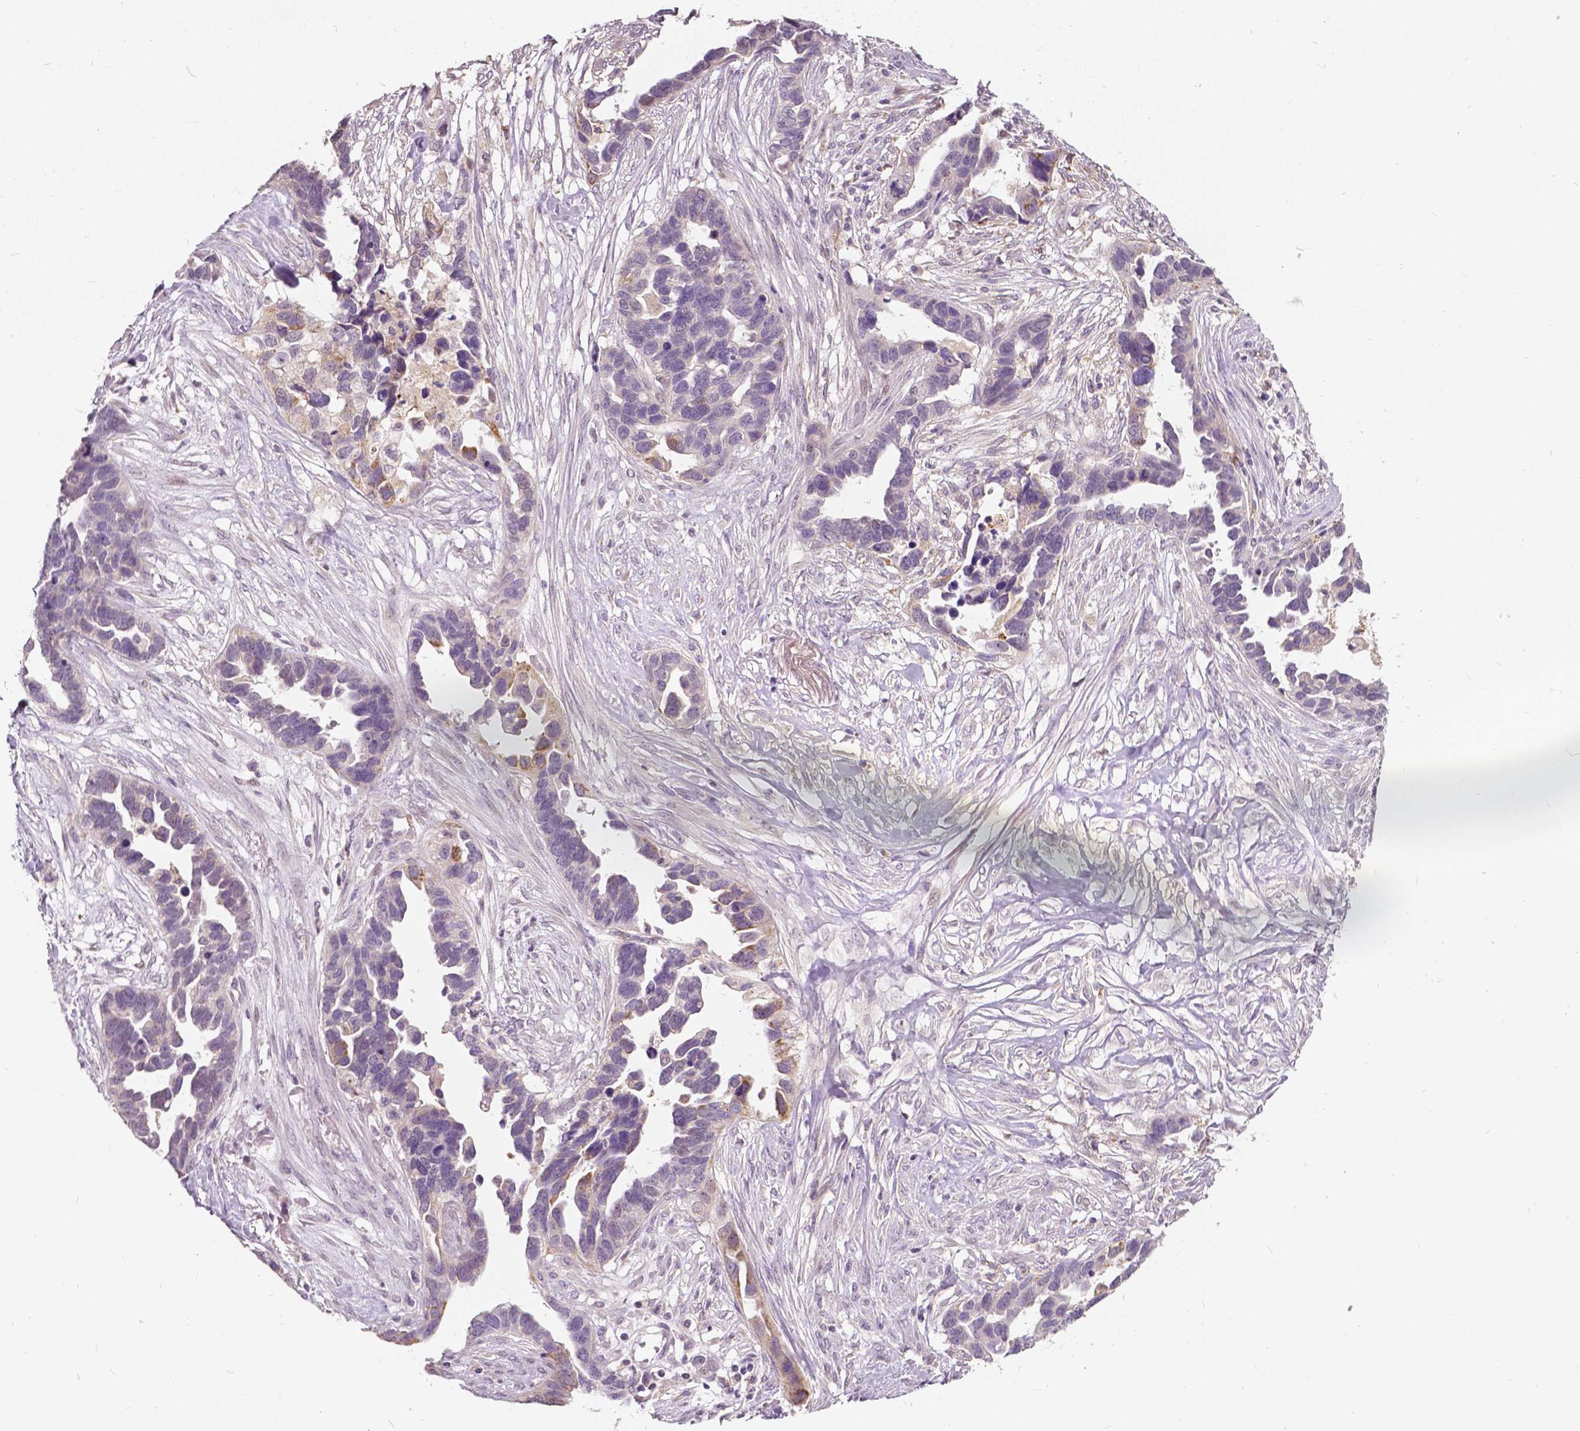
{"staining": {"intensity": "moderate", "quantity": "<25%", "location": "cytoplasmic/membranous"}, "tissue": "ovarian cancer", "cell_type": "Tumor cells", "image_type": "cancer", "snomed": [{"axis": "morphology", "description": "Cystadenocarcinoma, serous, NOS"}, {"axis": "topography", "description": "Ovary"}], "caption": "Immunohistochemical staining of human serous cystadenocarcinoma (ovarian) demonstrates moderate cytoplasmic/membranous protein positivity in about <25% of tumor cells.", "gene": "DLX6", "patient": {"sex": "female", "age": 54}}